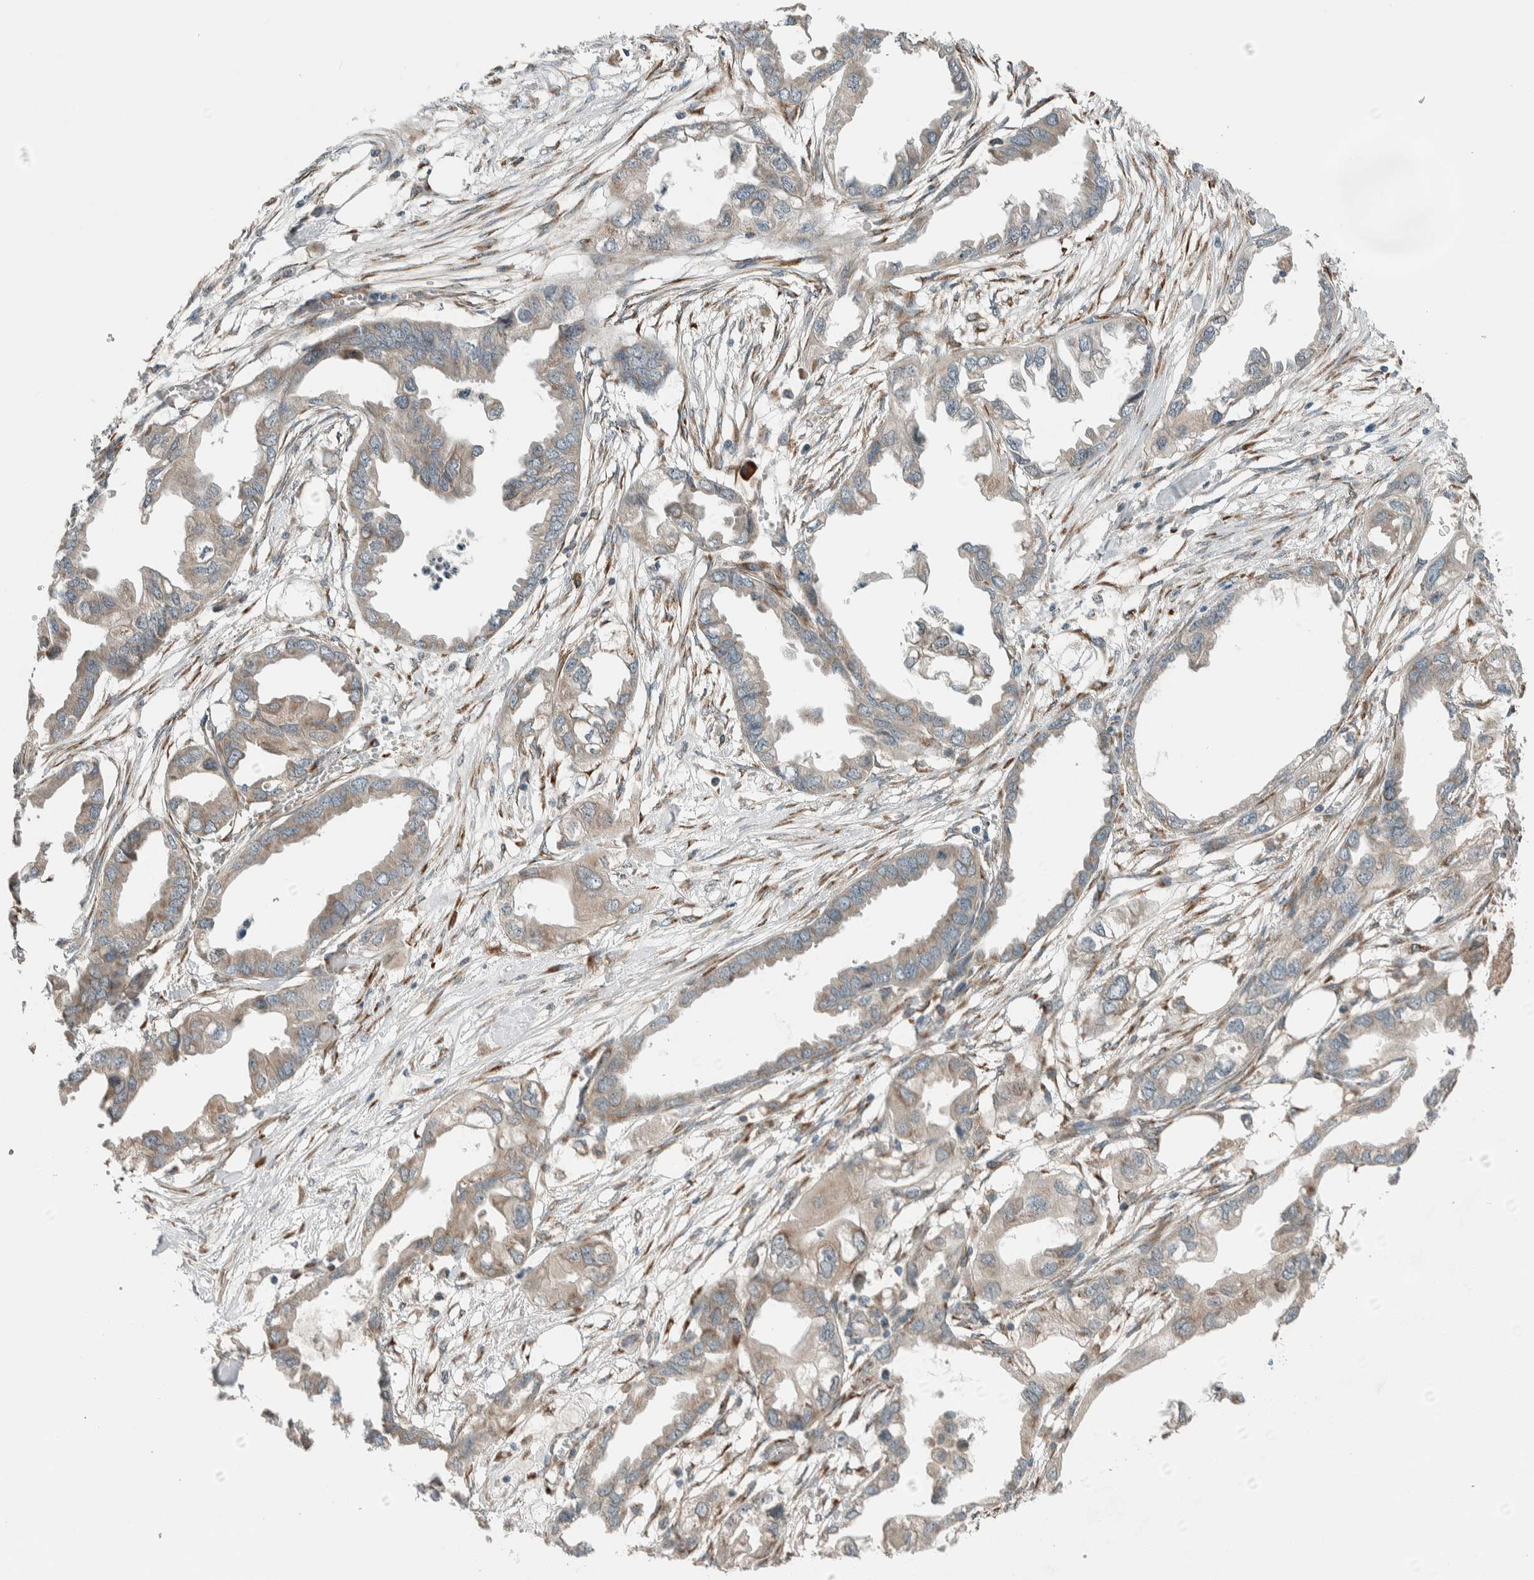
{"staining": {"intensity": "weak", "quantity": "<25%", "location": "cytoplasmic/membranous"}, "tissue": "endometrial cancer", "cell_type": "Tumor cells", "image_type": "cancer", "snomed": [{"axis": "morphology", "description": "Adenocarcinoma, NOS"}, {"axis": "morphology", "description": "Adenocarcinoma, metastatic, NOS"}, {"axis": "topography", "description": "Adipose tissue"}, {"axis": "topography", "description": "Endometrium"}], "caption": "The micrograph demonstrates no significant expression in tumor cells of endometrial cancer. (Stains: DAB (3,3'-diaminobenzidine) immunohistochemistry (IHC) with hematoxylin counter stain, Microscopy: brightfield microscopy at high magnification).", "gene": "CTBP2", "patient": {"sex": "female", "age": 67}}